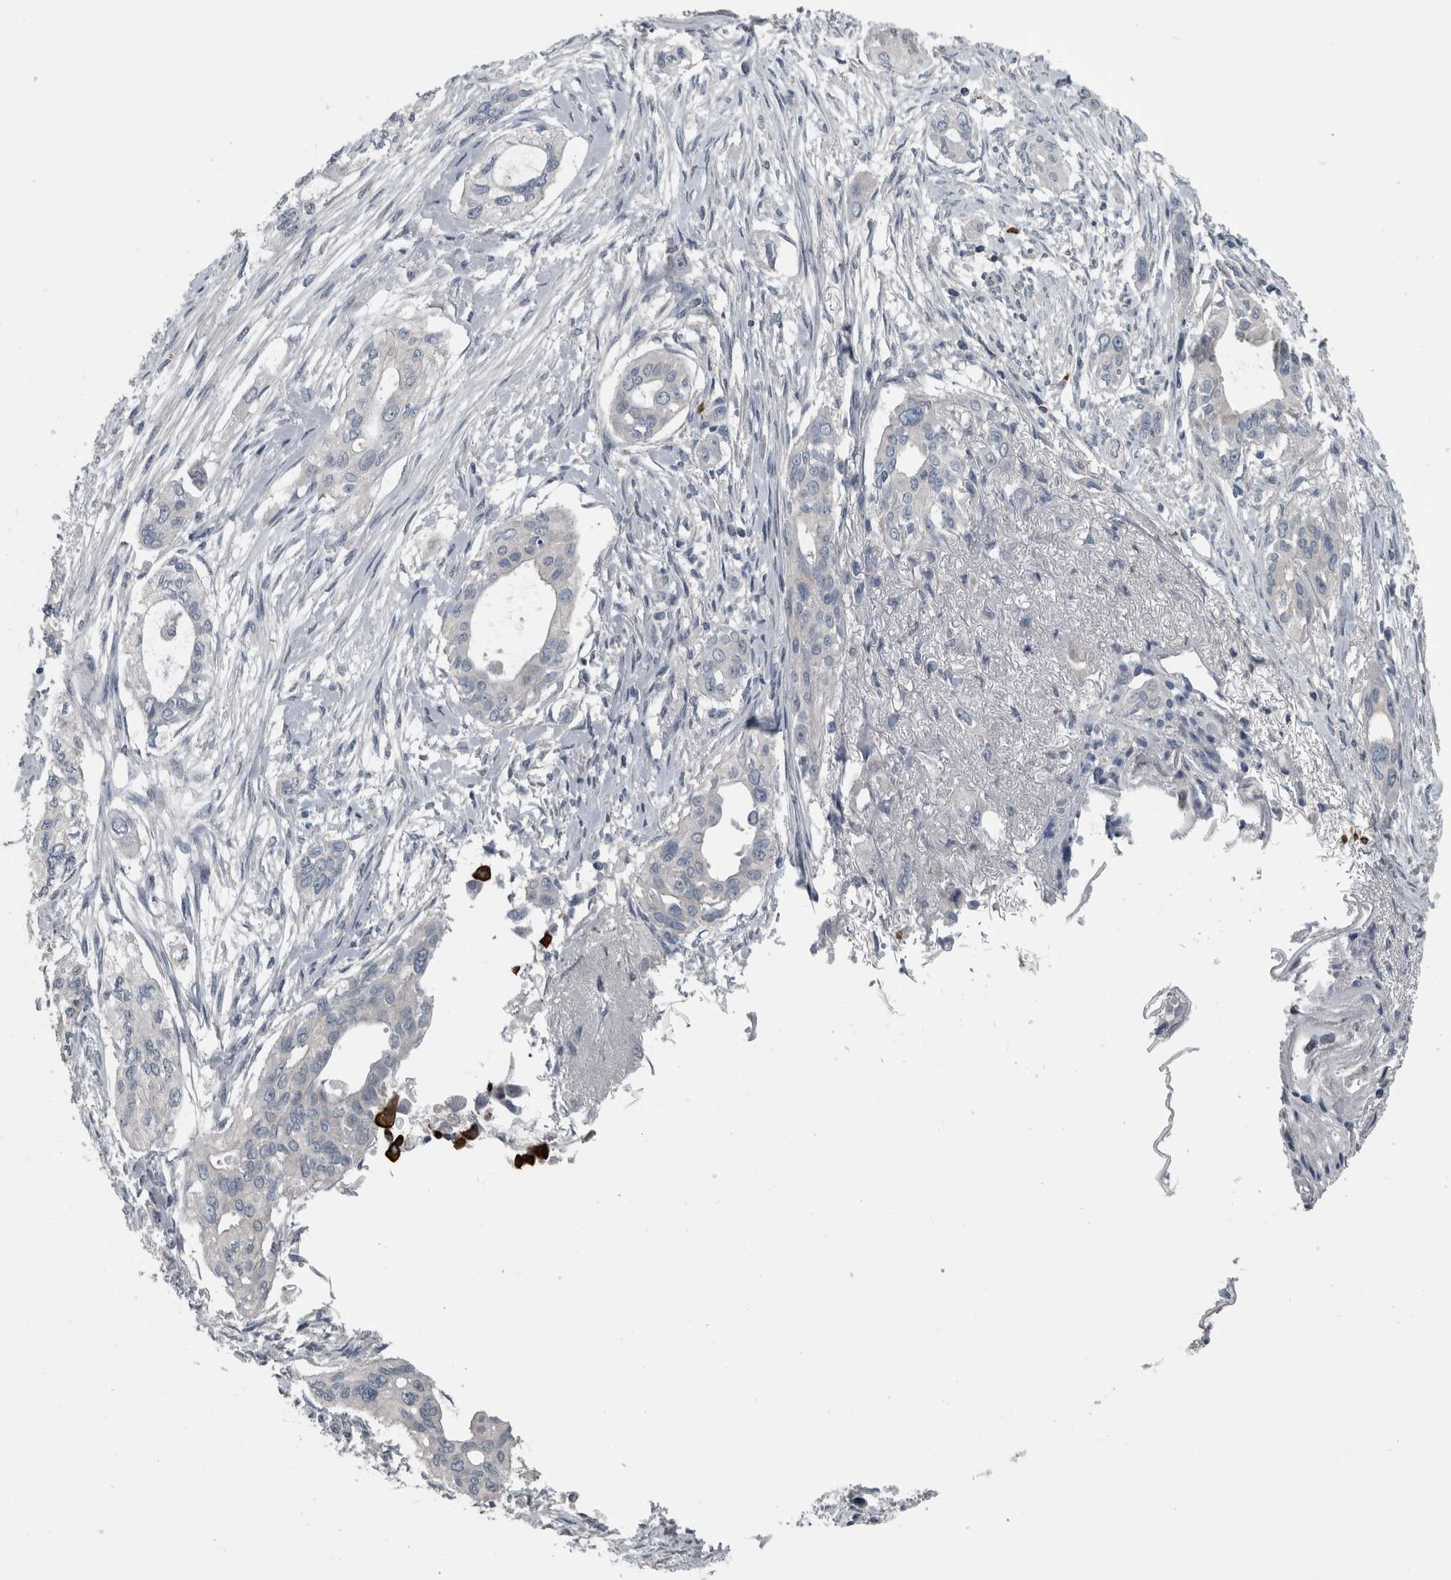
{"staining": {"intensity": "negative", "quantity": "none", "location": "none"}, "tissue": "pancreatic cancer", "cell_type": "Tumor cells", "image_type": "cancer", "snomed": [{"axis": "morphology", "description": "Adenocarcinoma, NOS"}, {"axis": "topography", "description": "Pancreas"}], "caption": "This photomicrograph is of pancreatic adenocarcinoma stained with immunohistochemistry (IHC) to label a protein in brown with the nuclei are counter-stained blue. There is no positivity in tumor cells. (Stains: DAB (3,3'-diaminobenzidine) immunohistochemistry (IHC) with hematoxylin counter stain, Microscopy: brightfield microscopy at high magnification).", "gene": "KRT20", "patient": {"sex": "female", "age": 60}}